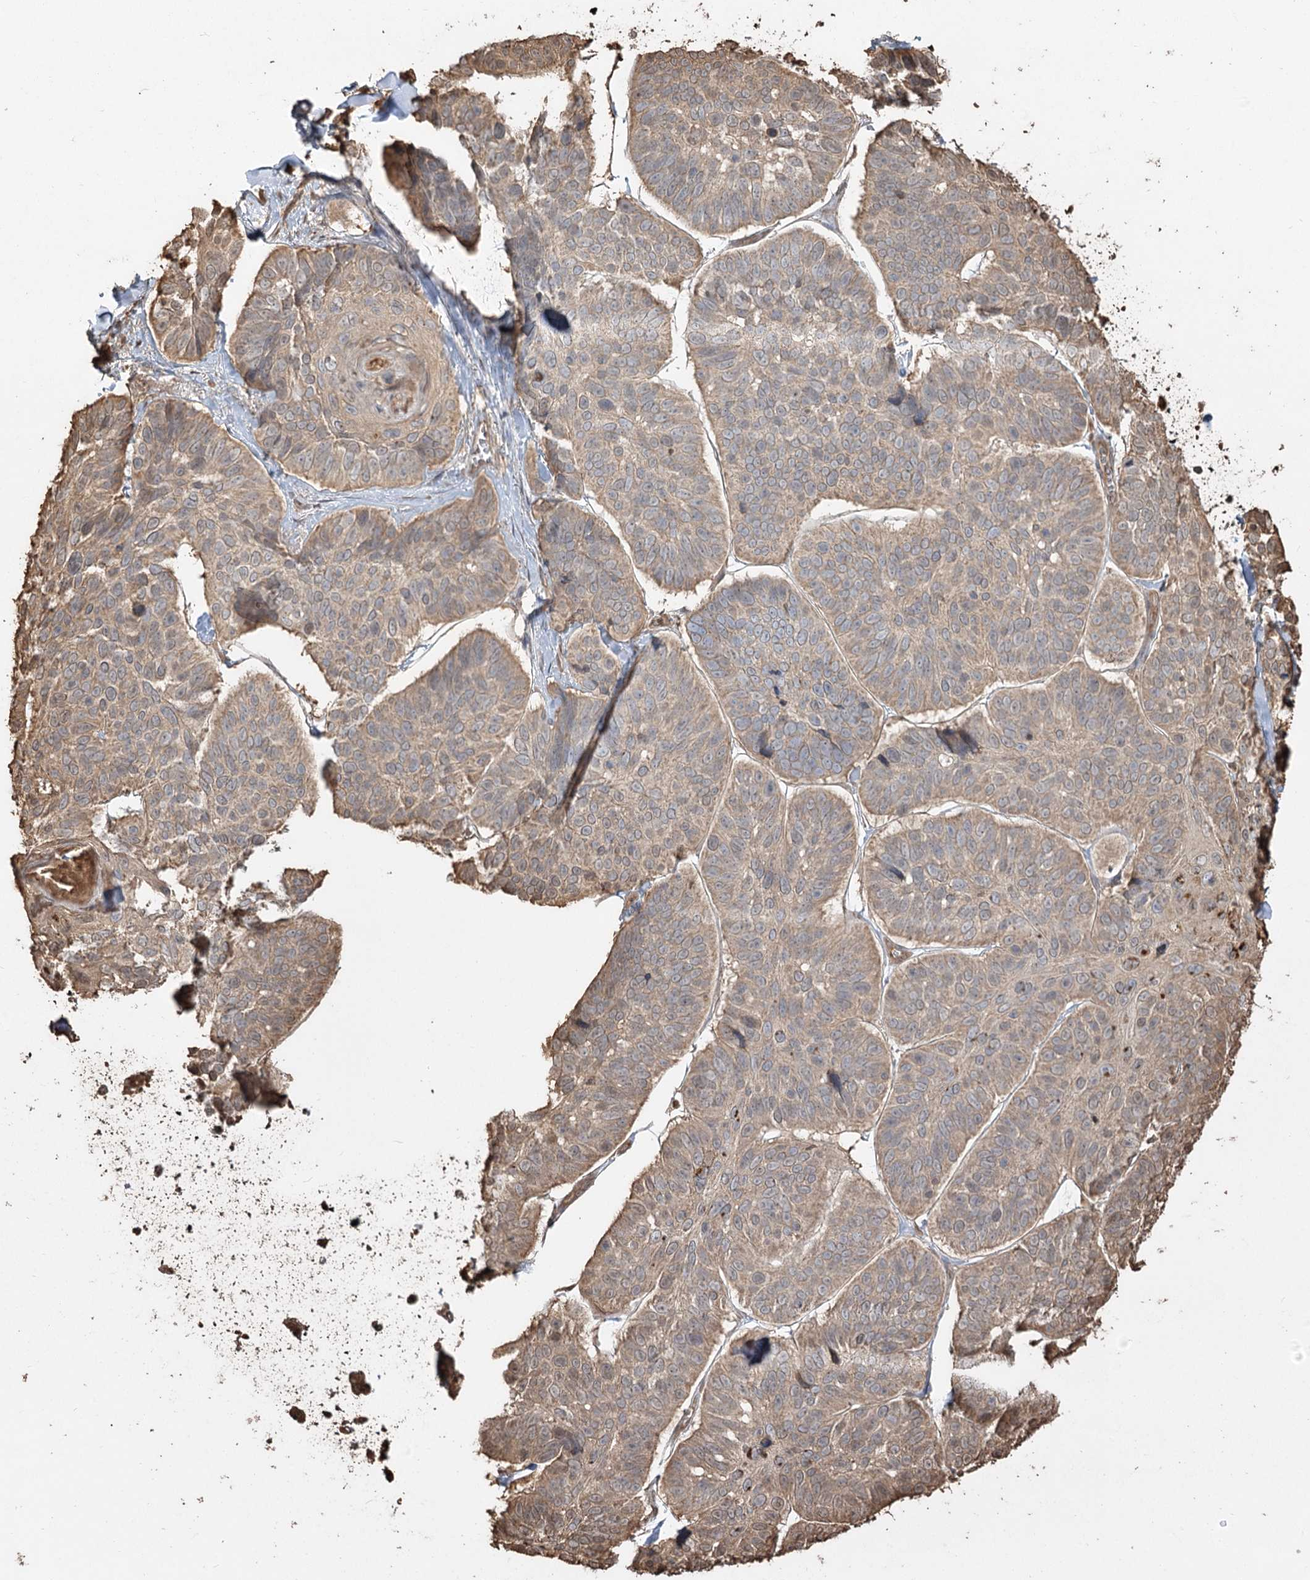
{"staining": {"intensity": "weak", "quantity": ">75%", "location": "cytoplasmic/membranous"}, "tissue": "skin cancer", "cell_type": "Tumor cells", "image_type": "cancer", "snomed": [{"axis": "morphology", "description": "Basal cell carcinoma"}, {"axis": "topography", "description": "Skin"}], "caption": "This image demonstrates immunohistochemistry staining of skin basal cell carcinoma, with low weak cytoplasmic/membranous staining in approximately >75% of tumor cells.", "gene": "PLCH1", "patient": {"sex": "male", "age": 62}}